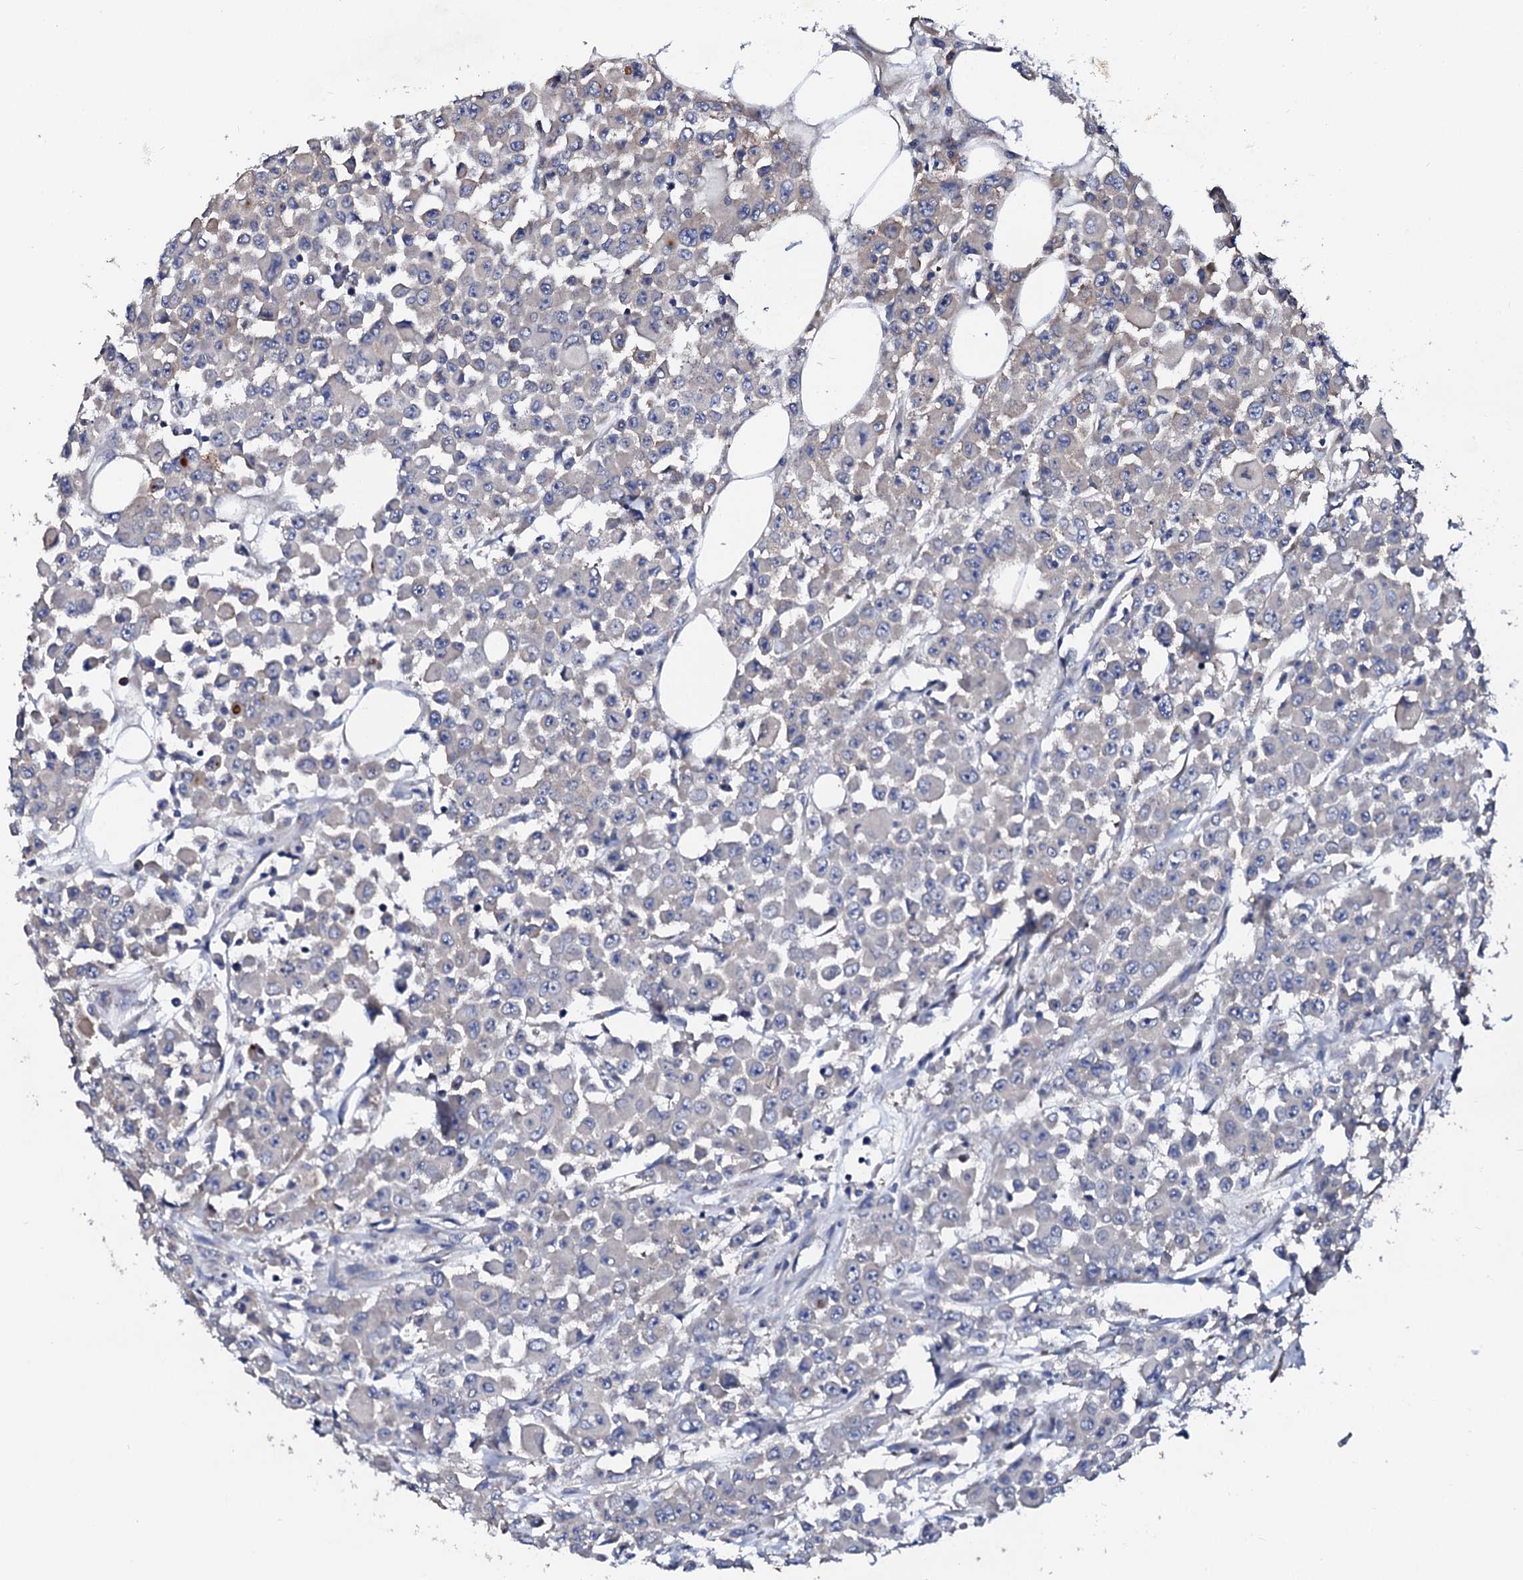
{"staining": {"intensity": "negative", "quantity": "none", "location": "none"}, "tissue": "colorectal cancer", "cell_type": "Tumor cells", "image_type": "cancer", "snomed": [{"axis": "morphology", "description": "Adenocarcinoma, NOS"}, {"axis": "topography", "description": "Colon"}], "caption": "Tumor cells show no significant protein positivity in colorectal adenocarcinoma.", "gene": "NUP58", "patient": {"sex": "male", "age": 51}}